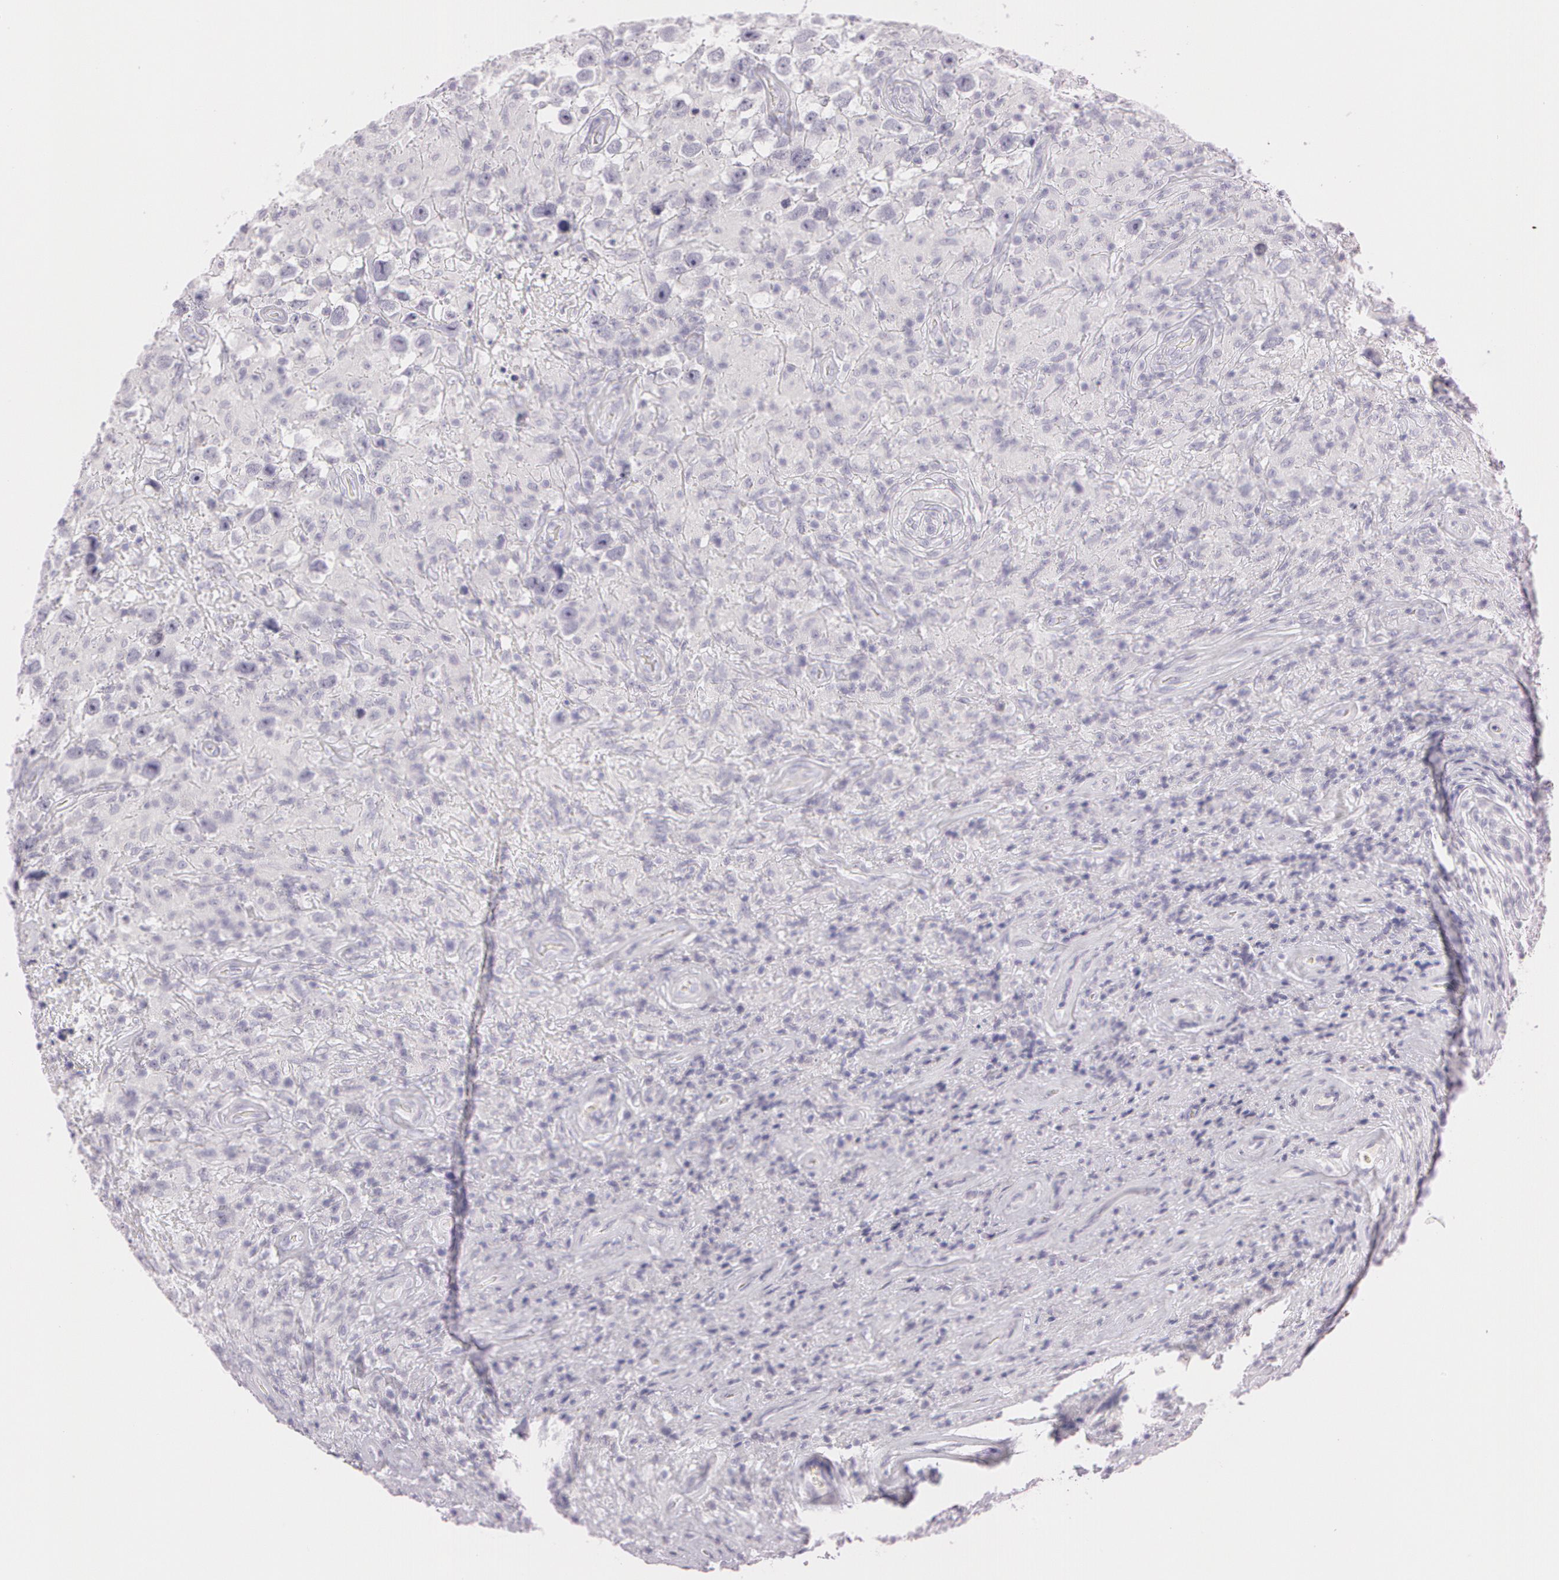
{"staining": {"intensity": "negative", "quantity": "none", "location": "none"}, "tissue": "testis cancer", "cell_type": "Tumor cells", "image_type": "cancer", "snomed": [{"axis": "morphology", "description": "Seminoma, NOS"}, {"axis": "topography", "description": "Testis"}], "caption": "IHC of testis seminoma demonstrates no positivity in tumor cells. (Stains: DAB immunohistochemistry (IHC) with hematoxylin counter stain, Microscopy: brightfield microscopy at high magnification).", "gene": "OTC", "patient": {"sex": "male", "age": 34}}